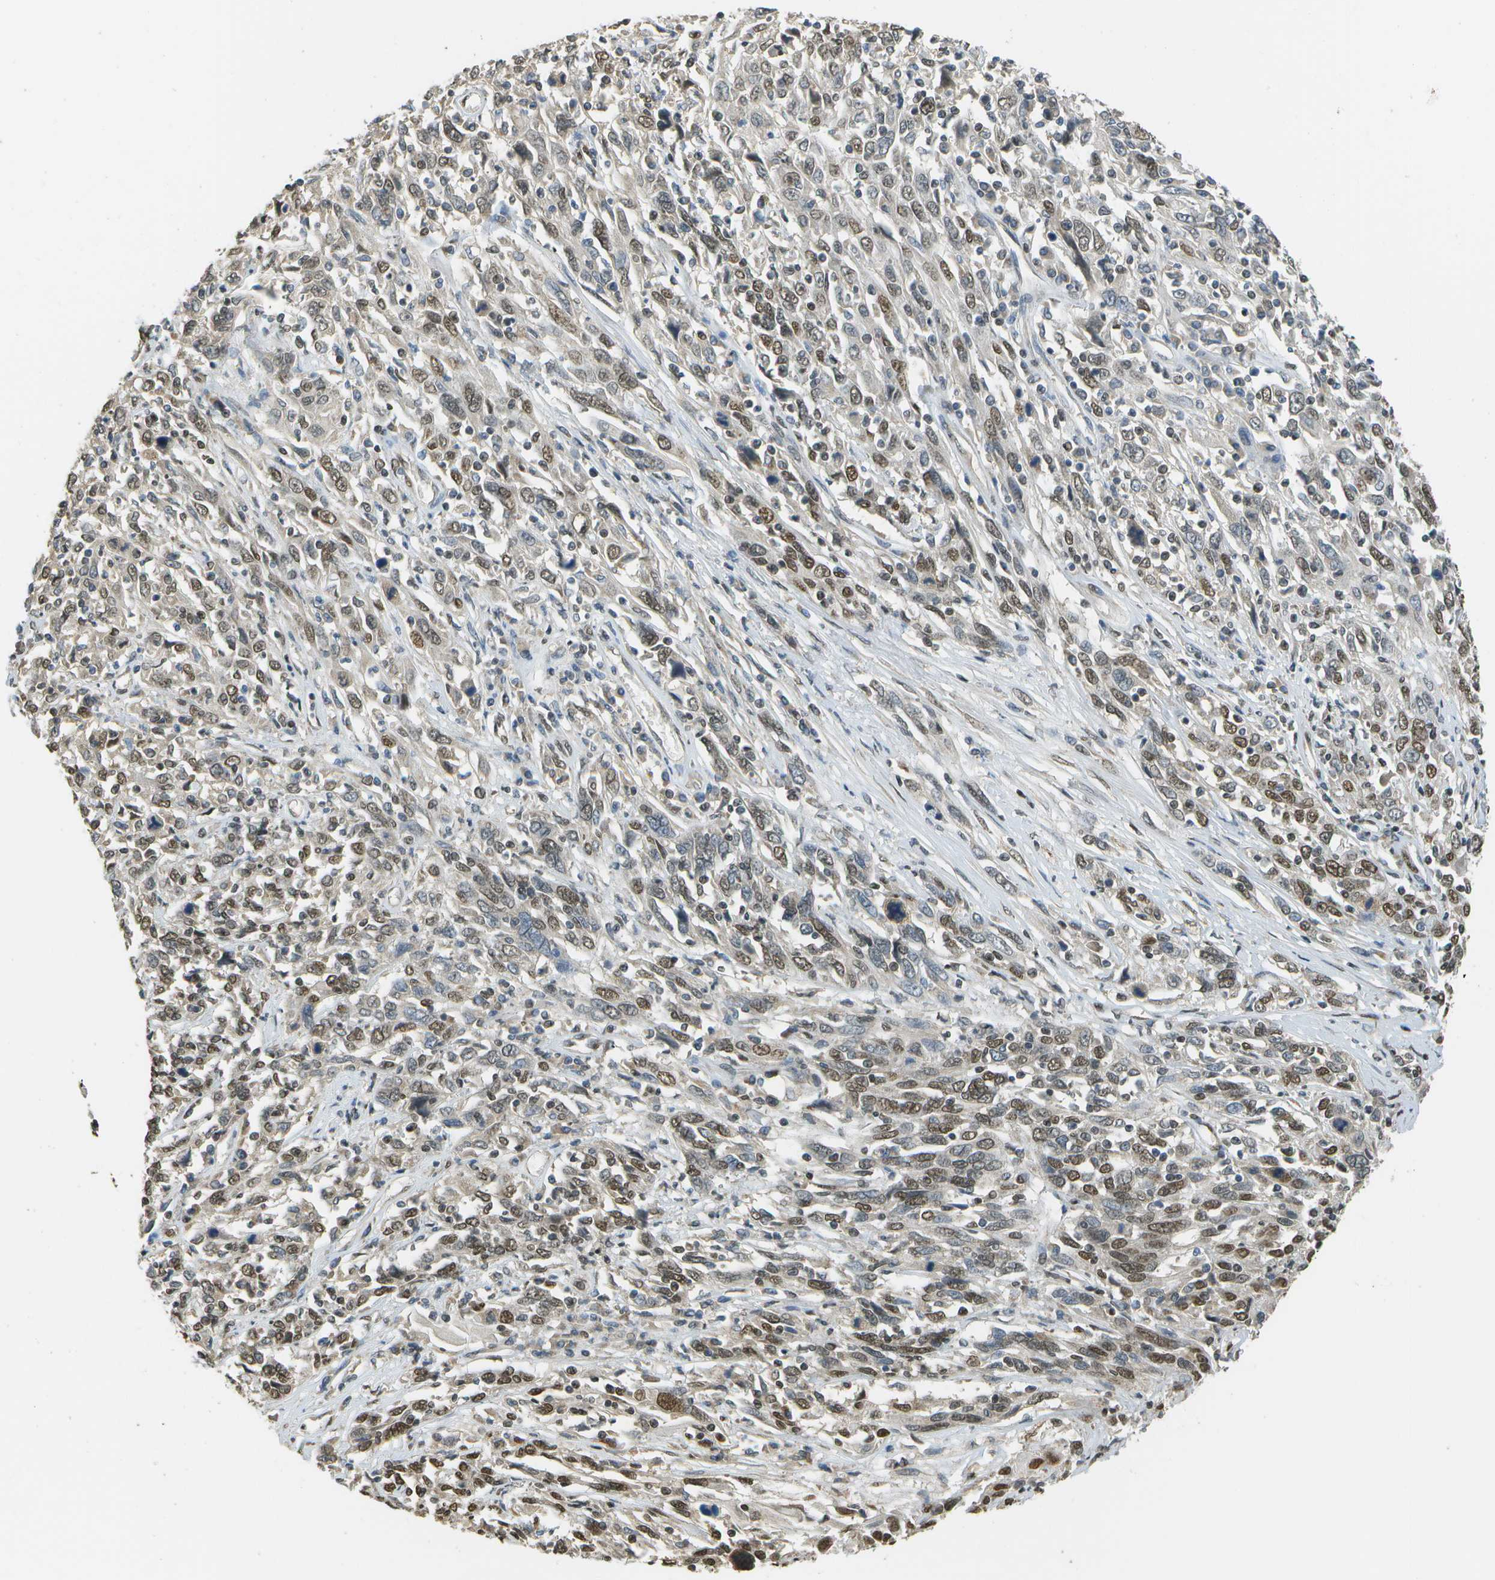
{"staining": {"intensity": "moderate", "quantity": ">75%", "location": "nuclear"}, "tissue": "cervical cancer", "cell_type": "Tumor cells", "image_type": "cancer", "snomed": [{"axis": "morphology", "description": "Squamous cell carcinoma, NOS"}, {"axis": "topography", "description": "Cervix"}], "caption": "Protein staining of cervical squamous cell carcinoma tissue displays moderate nuclear expression in approximately >75% of tumor cells. (DAB IHC, brown staining for protein, blue staining for nuclei).", "gene": "ABL2", "patient": {"sex": "female", "age": 46}}